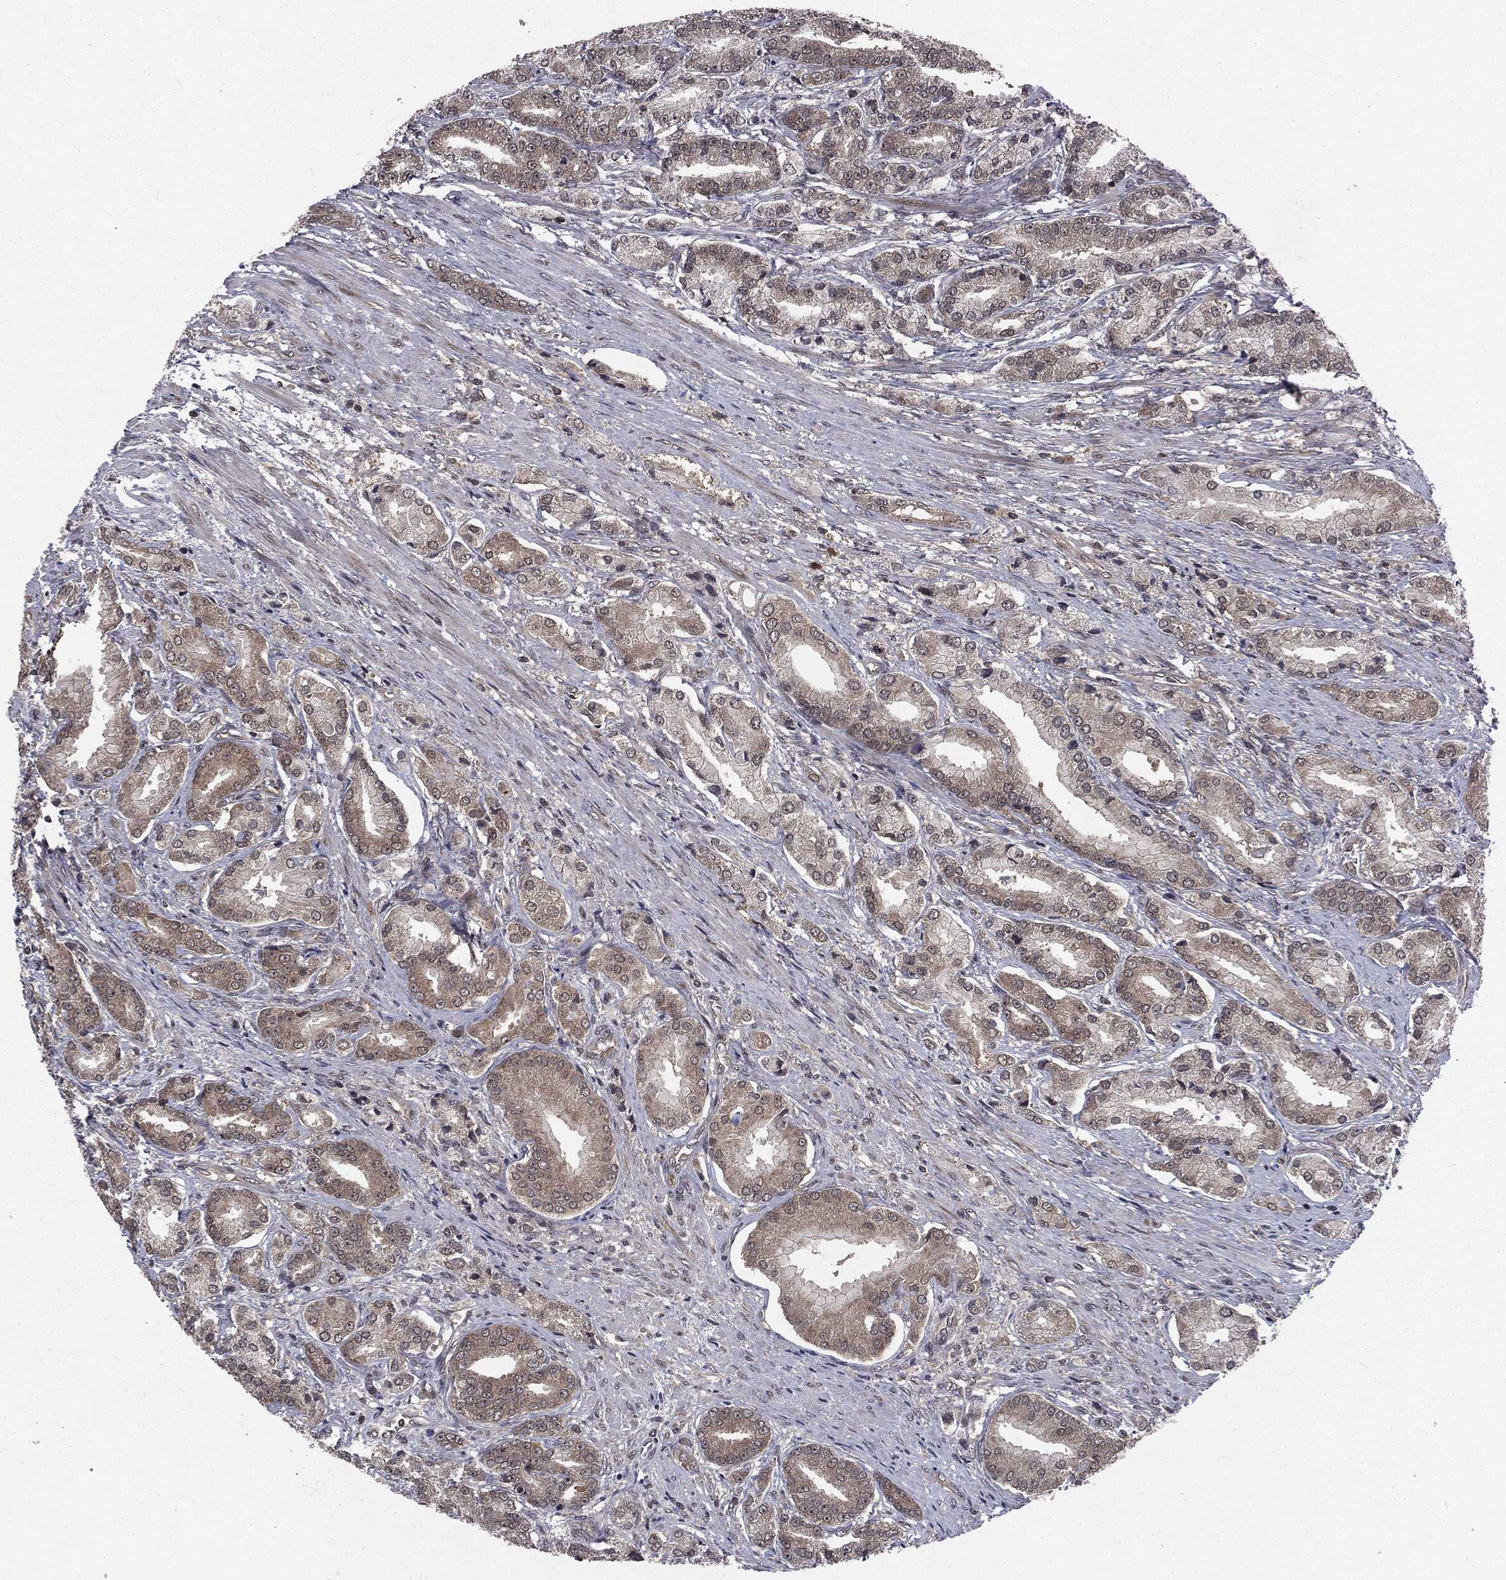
{"staining": {"intensity": "weak", "quantity": "25%-75%", "location": "cytoplasmic/membranous"}, "tissue": "prostate cancer", "cell_type": "Tumor cells", "image_type": "cancer", "snomed": [{"axis": "morphology", "description": "Adenocarcinoma, High grade"}, {"axis": "topography", "description": "Prostate and seminal vesicle, NOS"}], "caption": "Brown immunohistochemical staining in prostate cancer (adenocarcinoma (high-grade)) exhibits weak cytoplasmic/membranous positivity in about 25%-75% of tumor cells.", "gene": "STAU2", "patient": {"sex": "male", "age": 61}}